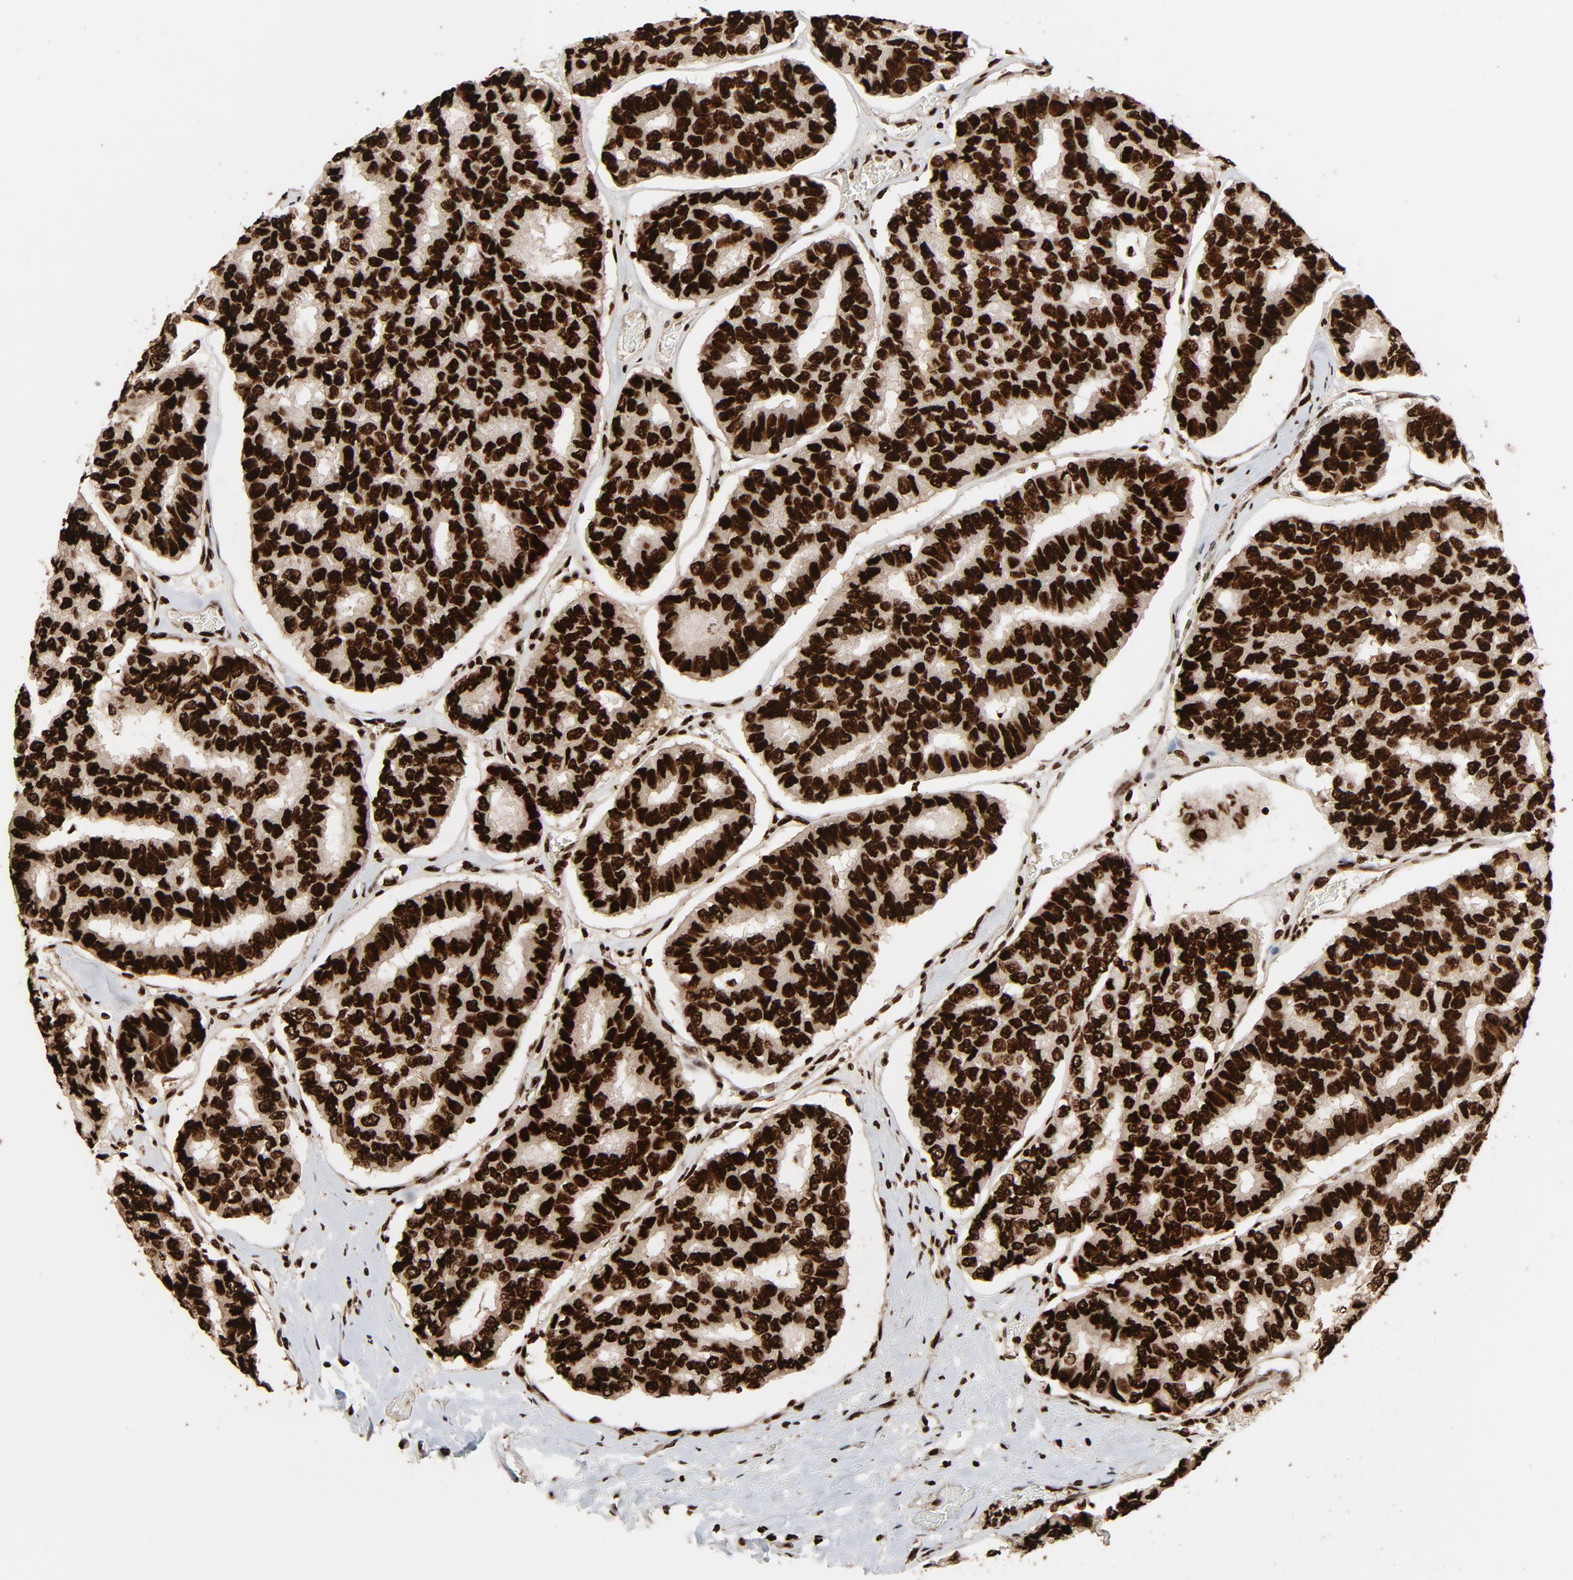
{"staining": {"intensity": "strong", "quantity": ">75%", "location": "nuclear"}, "tissue": "thyroid cancer", "cell_type": "Tumor cells", "image_type": "cancer", "snomed": [{"axis": "morphology", "description": "Papillary adenocarcinoma, NOS"}, {"axis": "topography", "description": "Thyroid gland"}], "caption": "The histopathology image exhibits staining of thyroid cancer, revealing strong nuclear protein staining (brown color) within tumor cells. (DAB IHC with brightfield microscopy, high magnification).", "gene": "TP53BP1", "patient": {"sex": "female", "age": 35}}